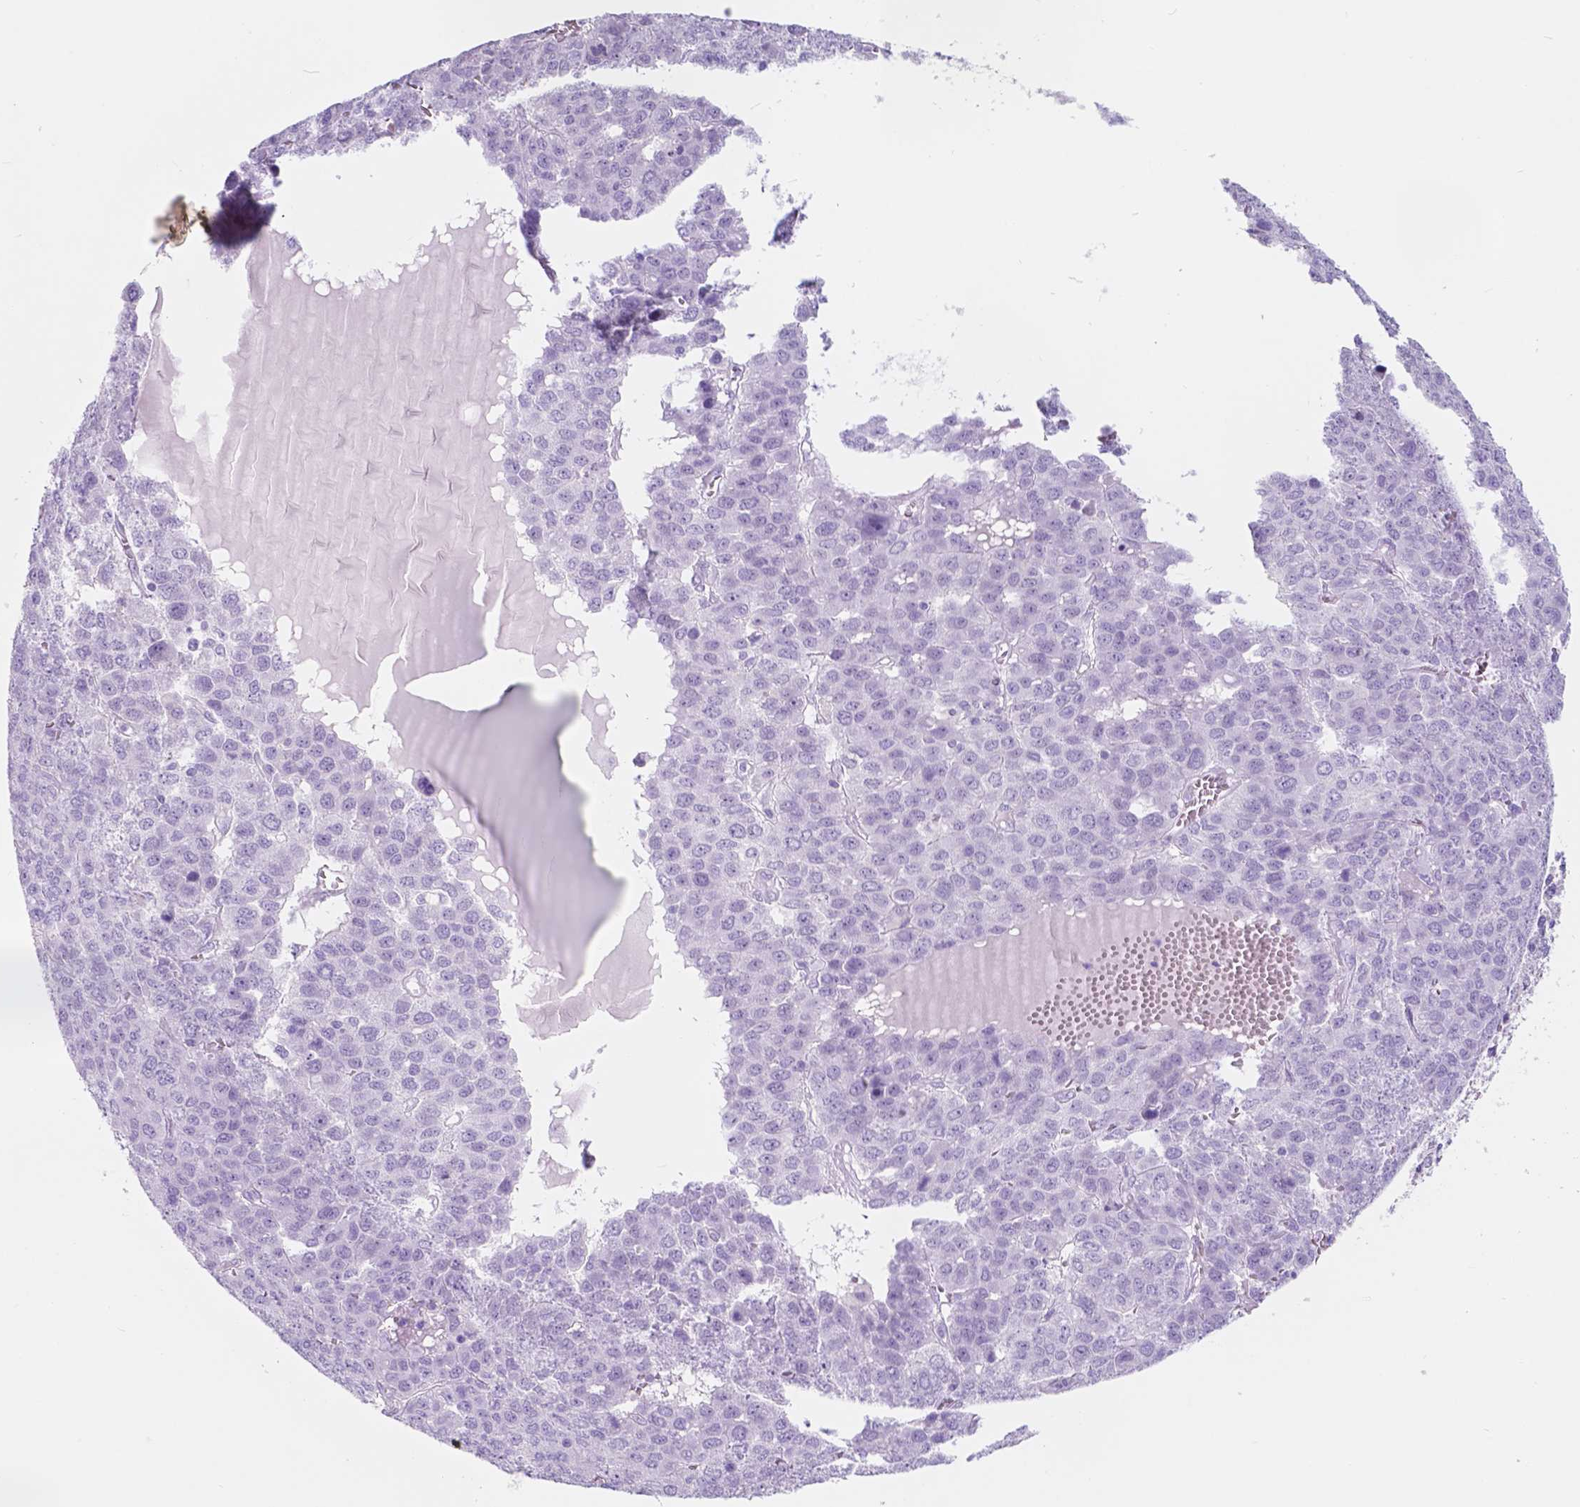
{"staining": {"intensity": "negative", "quantity": "none", "location": "none"}, "tissue": "liver cancer", "cell_type": "Tumor cells", "image_type": "cancer", "snomed": [{"axis": "morphology", "description": "Carcinoma, Hepatocellular, NOS"}, {"axis": "topography", "description": "Liver"}], "caption": "High power microscopy photomicrograph of an IHC micrograph of liver cancer, revealing no significant staining in tumor cells.", "gene": "CUZD1", "patient": {"sex": "male", "age": 69}}